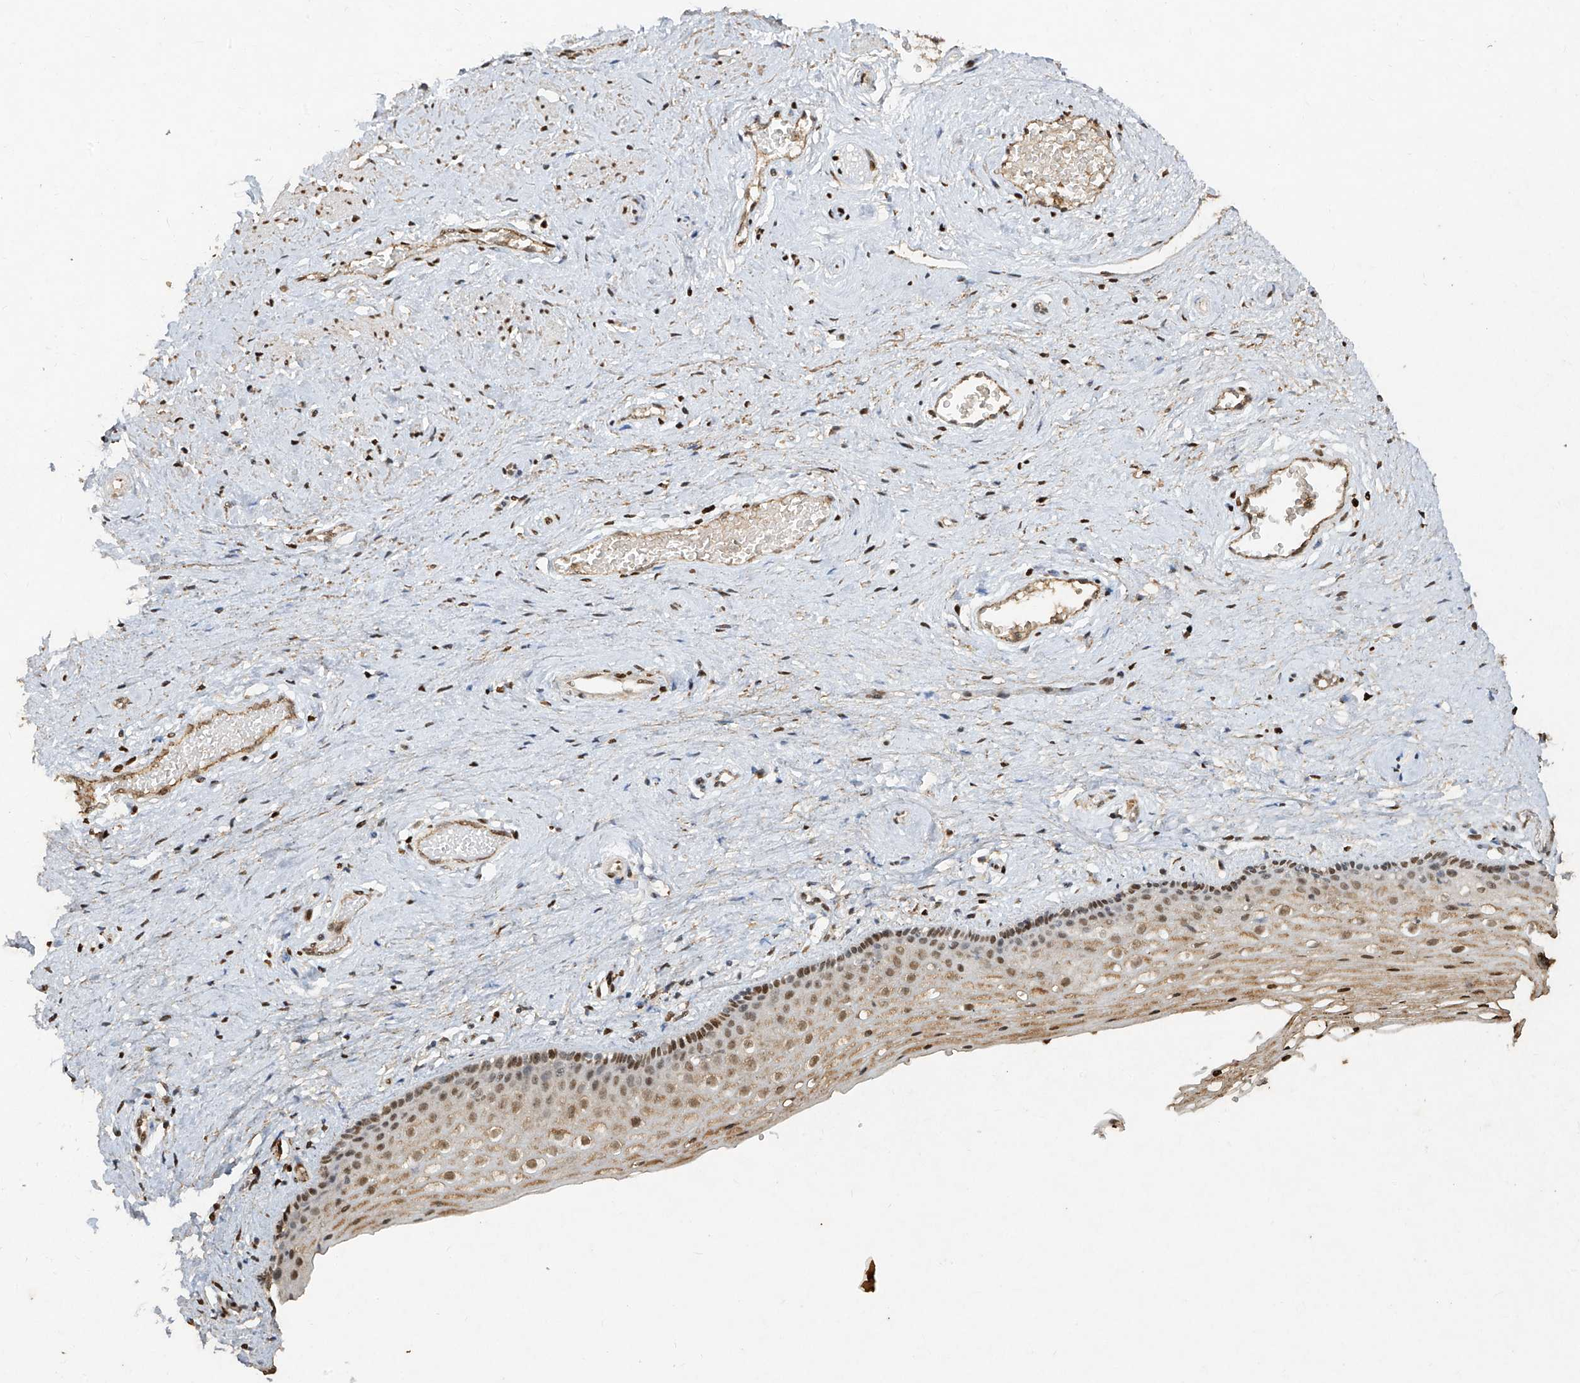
{"staining": {"intensity": "moderate", "quantity": "25%-75%", "location": "nuclear"}, "tissue": "vagina", "cell_type": "Squamous epithelial cells", "image_type": "normal", "snomed": [{"axis": "morphology", "description": "Normal tissue, NOS"}, {"axis": "topography", "description": "Vagina"}], "caption": "Brown immunohistochemical staining in unremarkable human vagina reveals moderate nuclear positivity in about 25%-75% of squamous epithelial cells.", "gene": "ATRIP", "patient": {"sex": "female", "age": 46}}